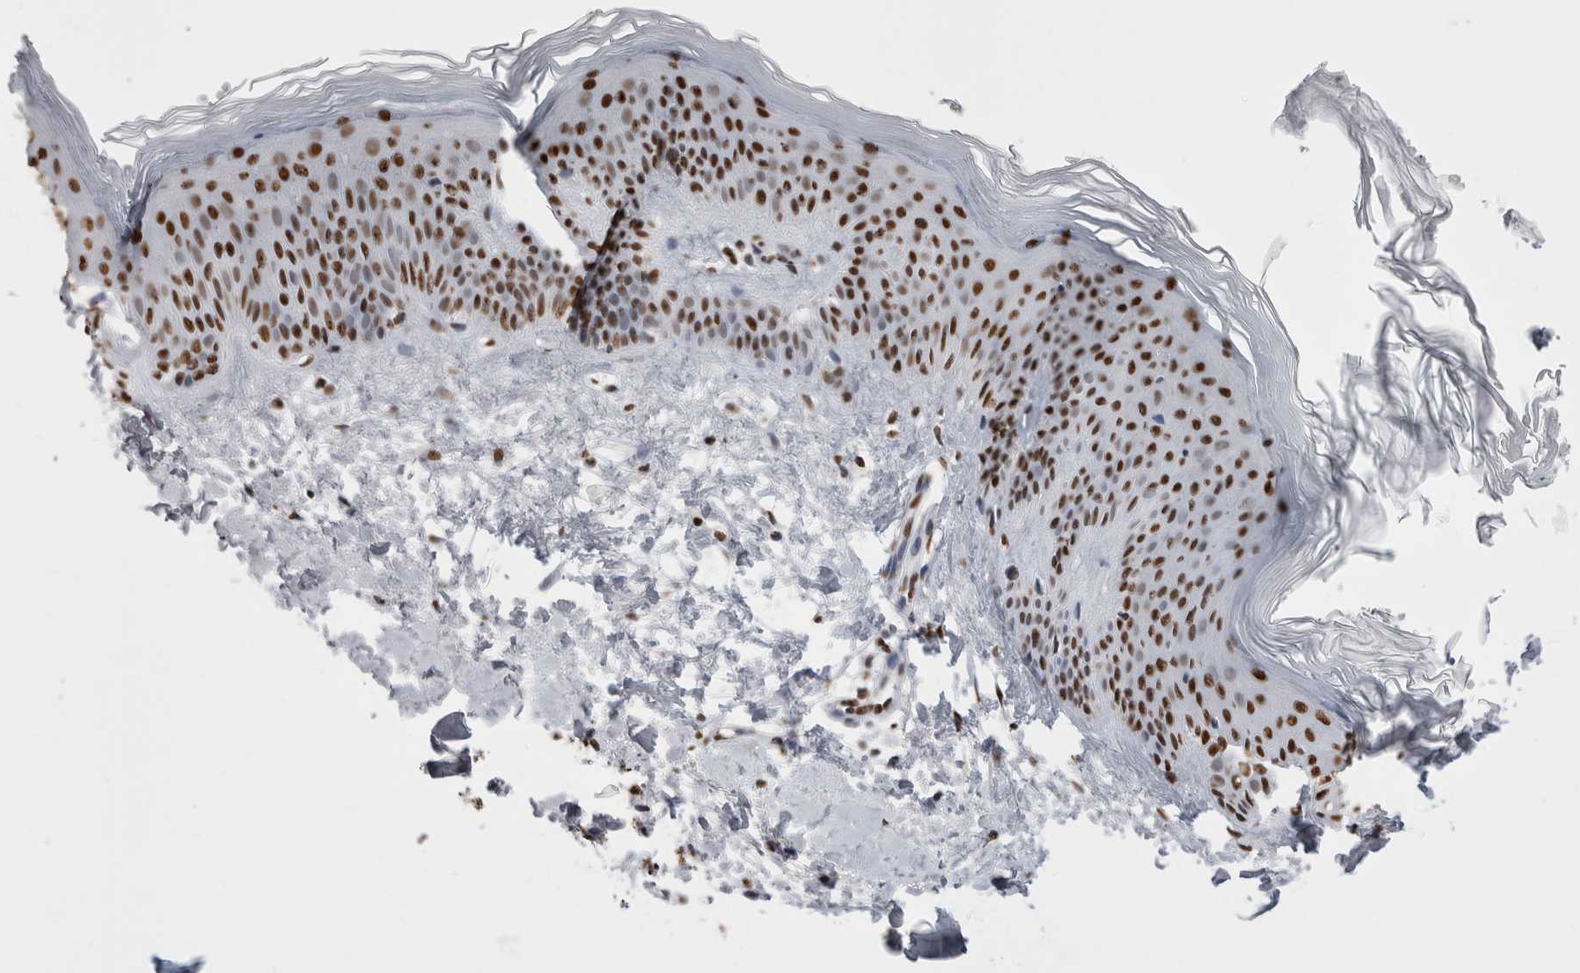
{"staining": {"intensity": "moderate", "quantity": ">75%", "location": "nuclear"}, "tissue": "skin", "cell_type": "Fibroblasts", "image_type": "normal", "snomed": [{"axis": "morphology", "description": "Normal tissue, NOS"}, {"axis": "morphology", "description": "Malignant melanoma, Metastatic site"}, {"axis": "topography", "description": "Skin"}], "caption": "High-power microscopy captured an IHC histopathology image of normal skin, revealing moderate nuclear expression in approximately >75% of fibroblasts.", "gene": "ALPK3", "patient": {"sex": "male", "age": 41}}